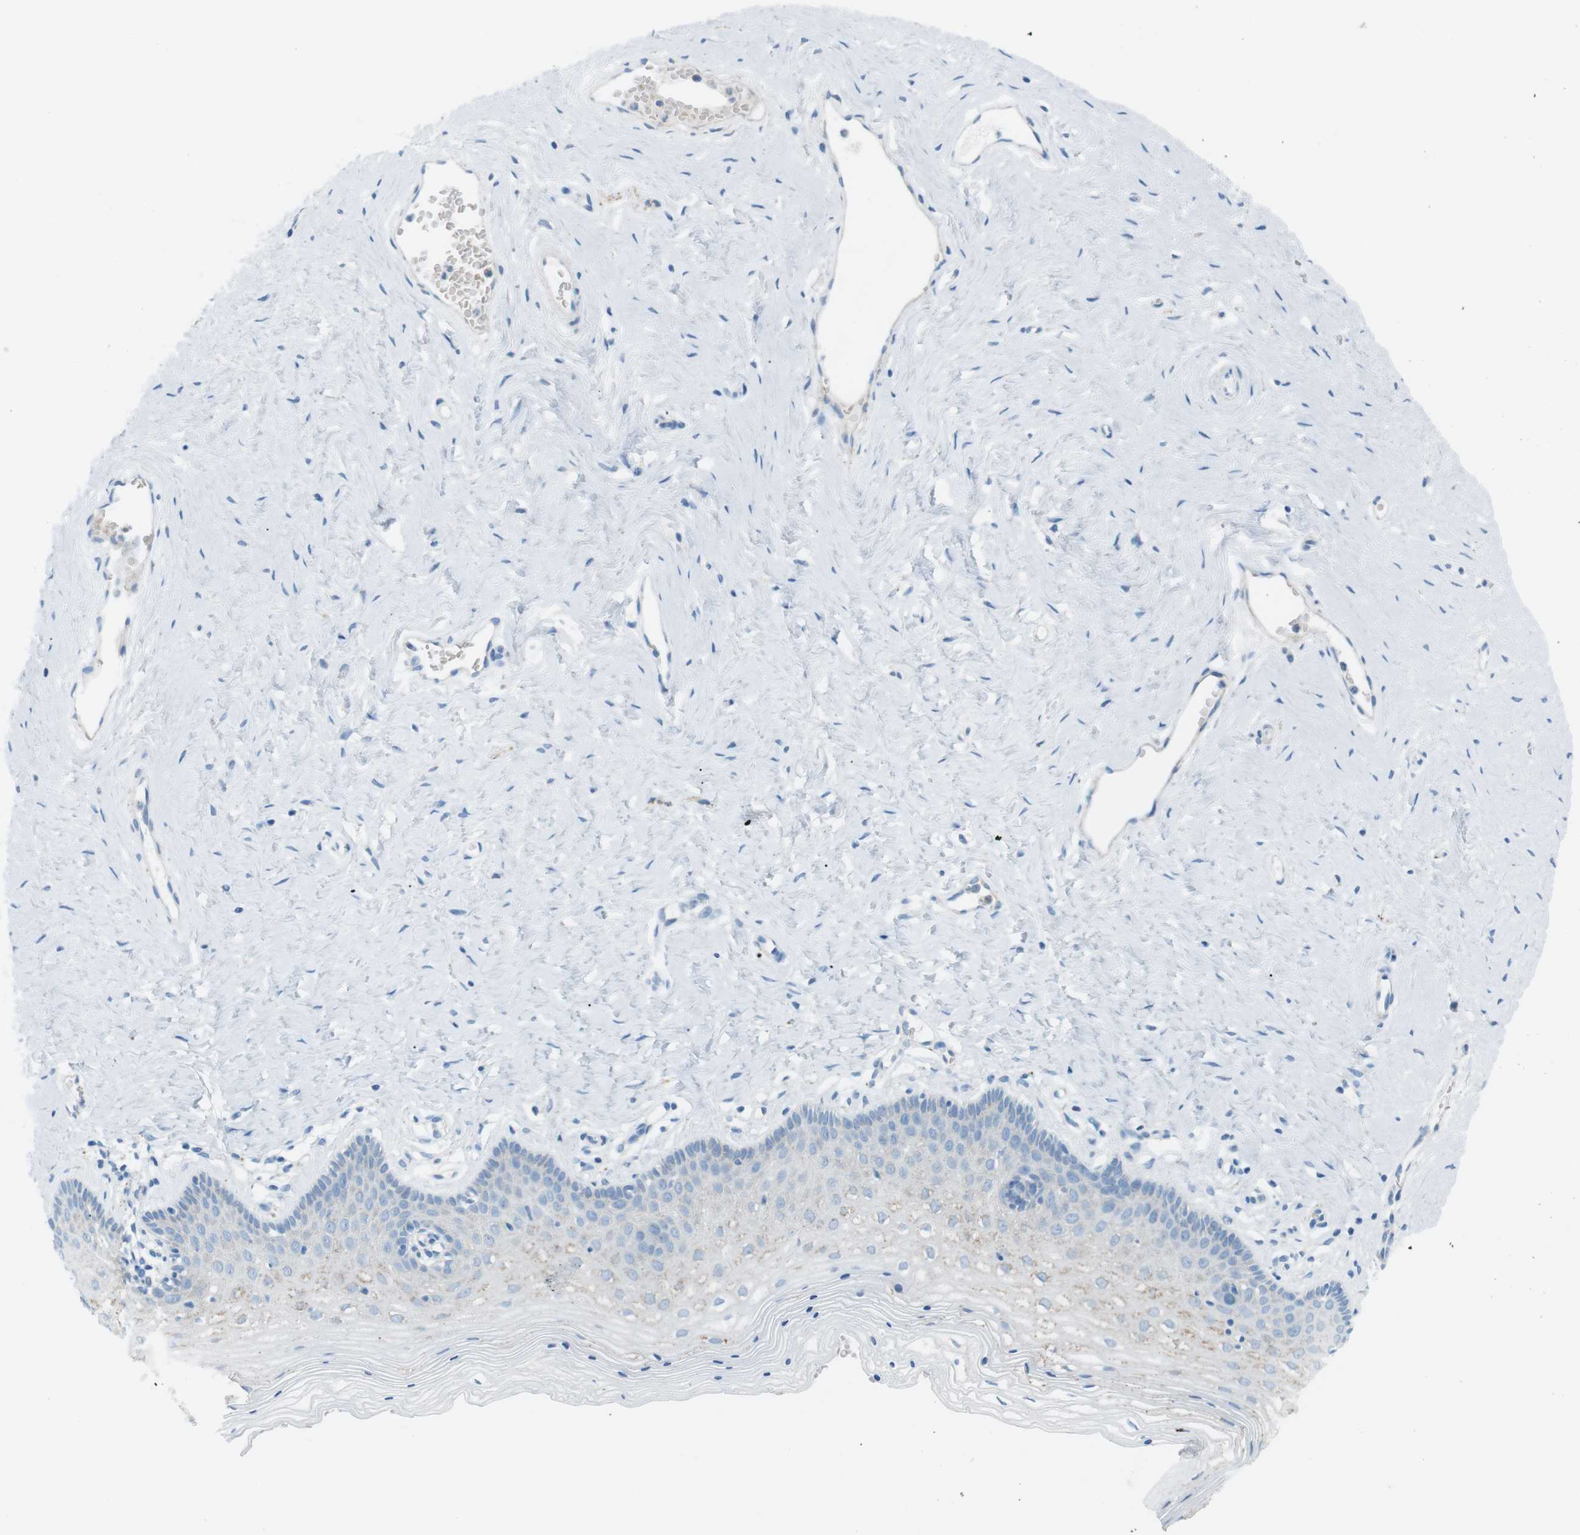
{"staining": {"intensity": "negative", "quantity": "none", "location": "none"}, "tissue": "vagina", "cell_type": "Squamous epithelial cells", "image_type": "normal", "snomed": [{"axis": "morphology", "description": "Normal tissue, NOS"}, {"axis": "topography", "description": "Vagina"}], "caption": "The histopathology image demonstrates no significant expression in squamous epithelial cells of vagina.", "gene": "VAMP1", "patient": {"sex": "female", "age": 32}}